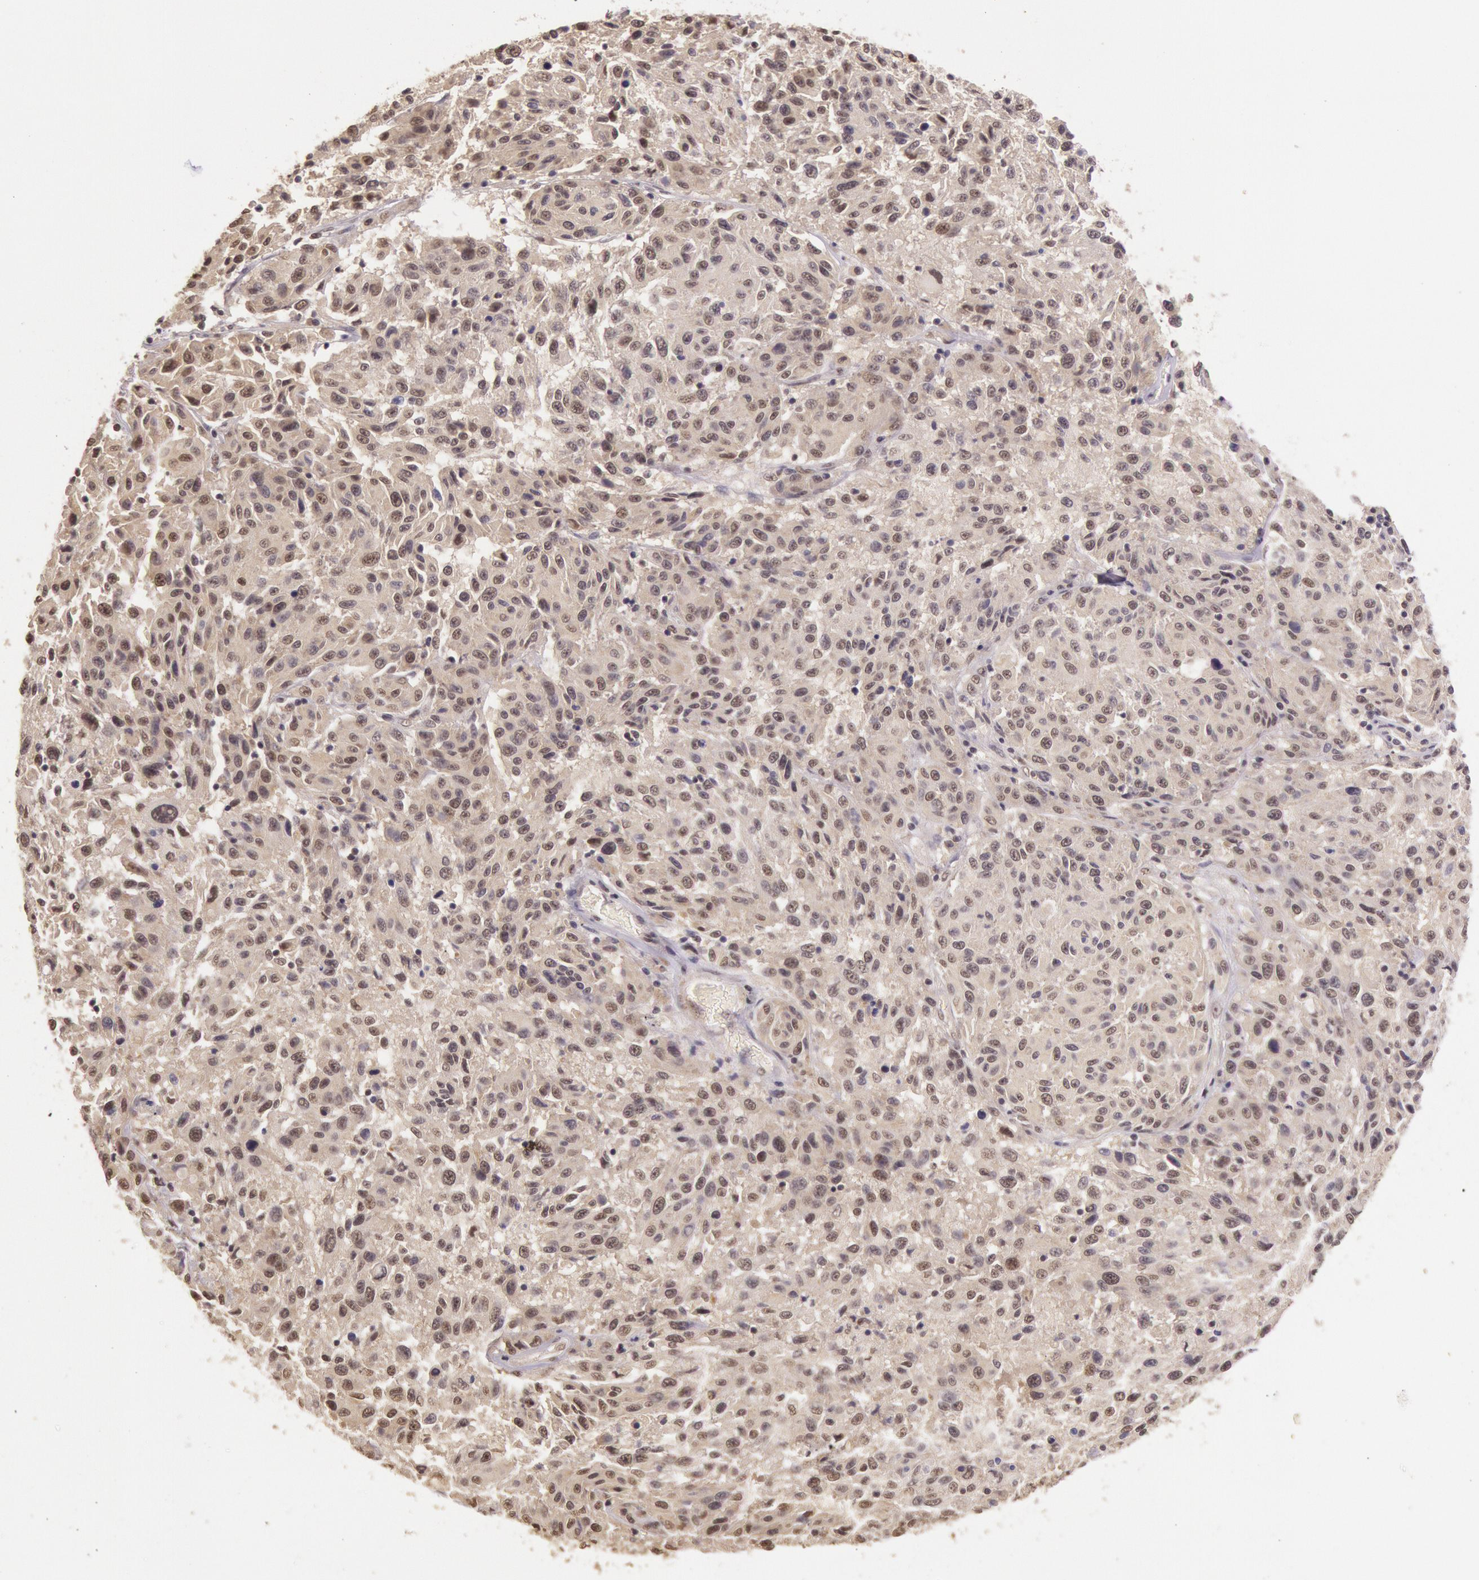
{"staining": {"intensity": "moderate", "quantity": ">75%", "location": "cytoplasmic/membranous"}, "tissue": "melanoma", "cell_type": "Tumor cells", "image_type": "cancer", "snomed": [{"axis": "morphology", "description": "Malignant melanoma, NOS"}, {"axis": "topography", "description": "Skin"}], "caption": "Brown immunohistochemical staining in human malignant melanoma demonstrates moderate cytoplasmic/membranous positivity in about >75% of tumor cells.", "gene": "RTL10", "patient": {"sex": "female", "age": 77}}